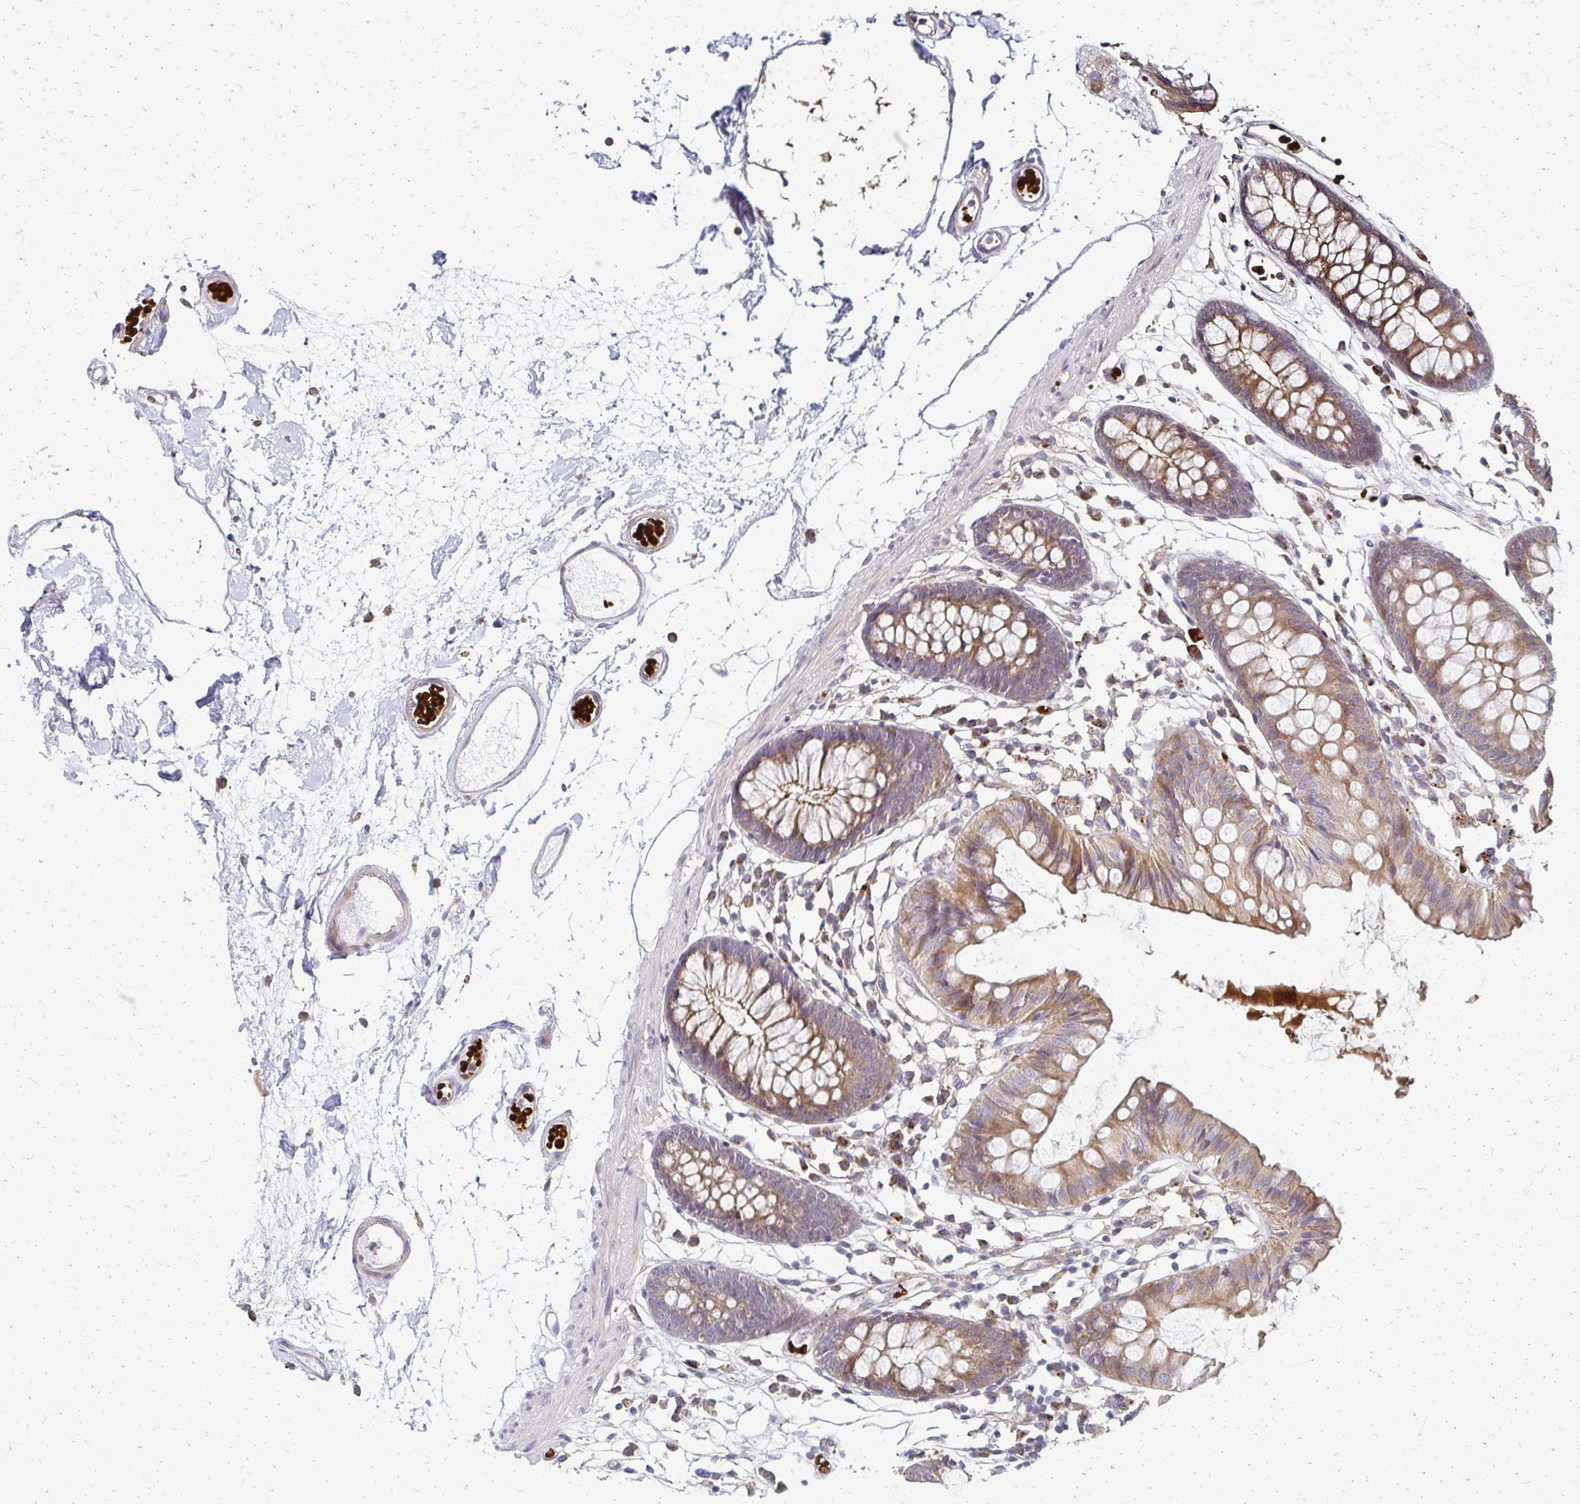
{"staining": {"intensity": "weak", "quantity": "25%-75%", "location": "cytoplasmic/membranous"}, "tissue": "colon", "cell_type": "Endothelial cells", "image_type": "normal", "snomed": [{"axis": "morphology", "description": "Normal tissue, NOS"}, {"axis": "topography", "description": "Colon"}], "caption": "Immunohistochemical staining of unremarkable colon displays low levels of weak cytoplasmic/membranous expression in approximately 25%-75% of endothelial cells. (DAB = brown stain, brightfield microscopy at high magnification).", "gene": "SKA2", "patient": {"sex": "female", "age": 84}}